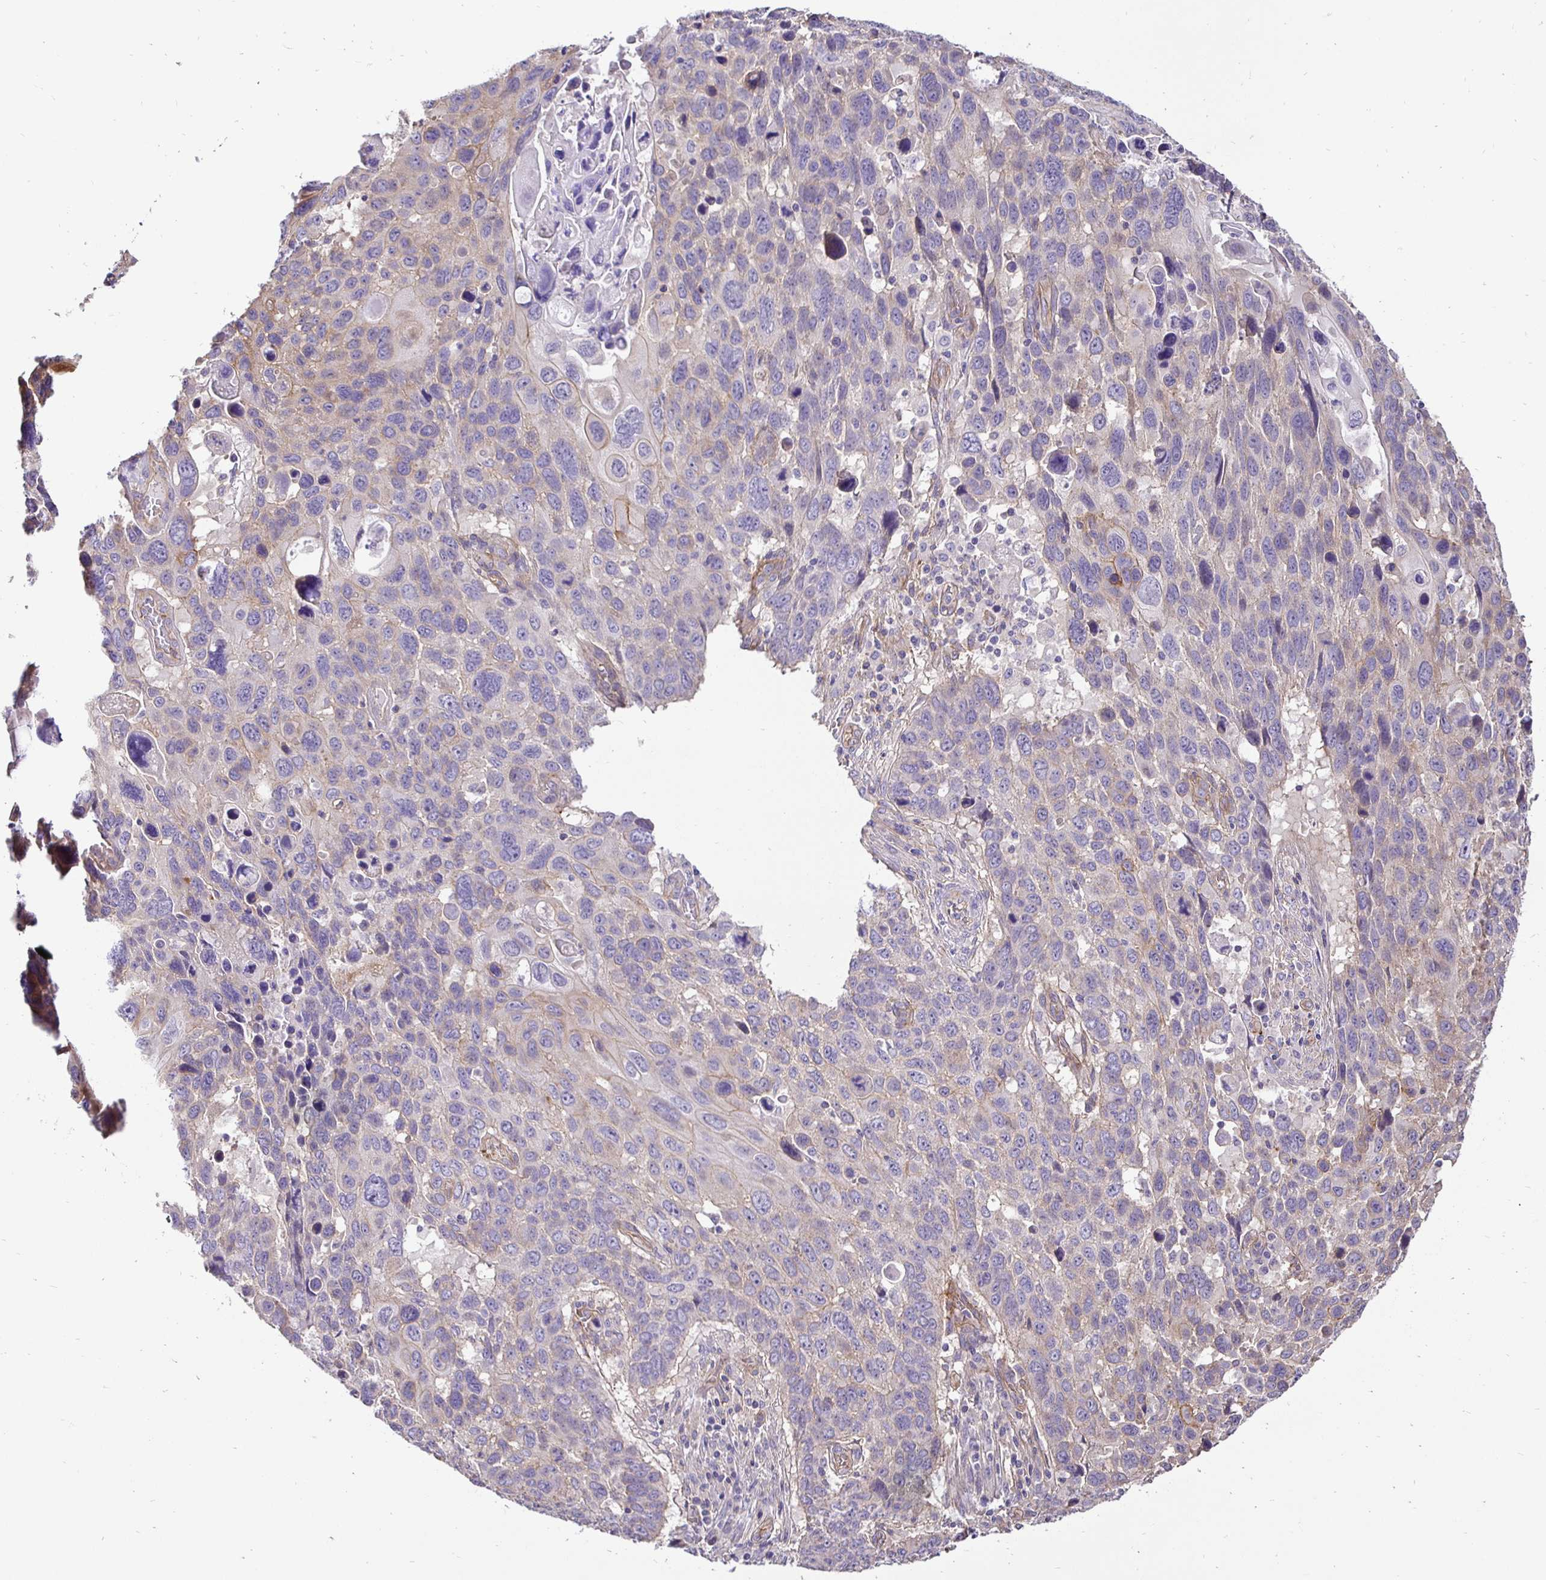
{"staining": {"intensity": "negative", "quantity": "none", "location": "none"}, "tissue": "lung cancer", "cell_type": "Tumor cells", "image_type": "cancer", "snomed": [{"axis": "morphology", "description": "Squamous cell carcinoma, NOS"}, {"axis": "topography", "description": "Lung"}], "caption": "This is an IHC photomicrograph of human lung squamous cell carcinoma. There is no staining in tumor cells.", "gene": "SLC9A1", "patient": {"sex": "male", "age": 68}}